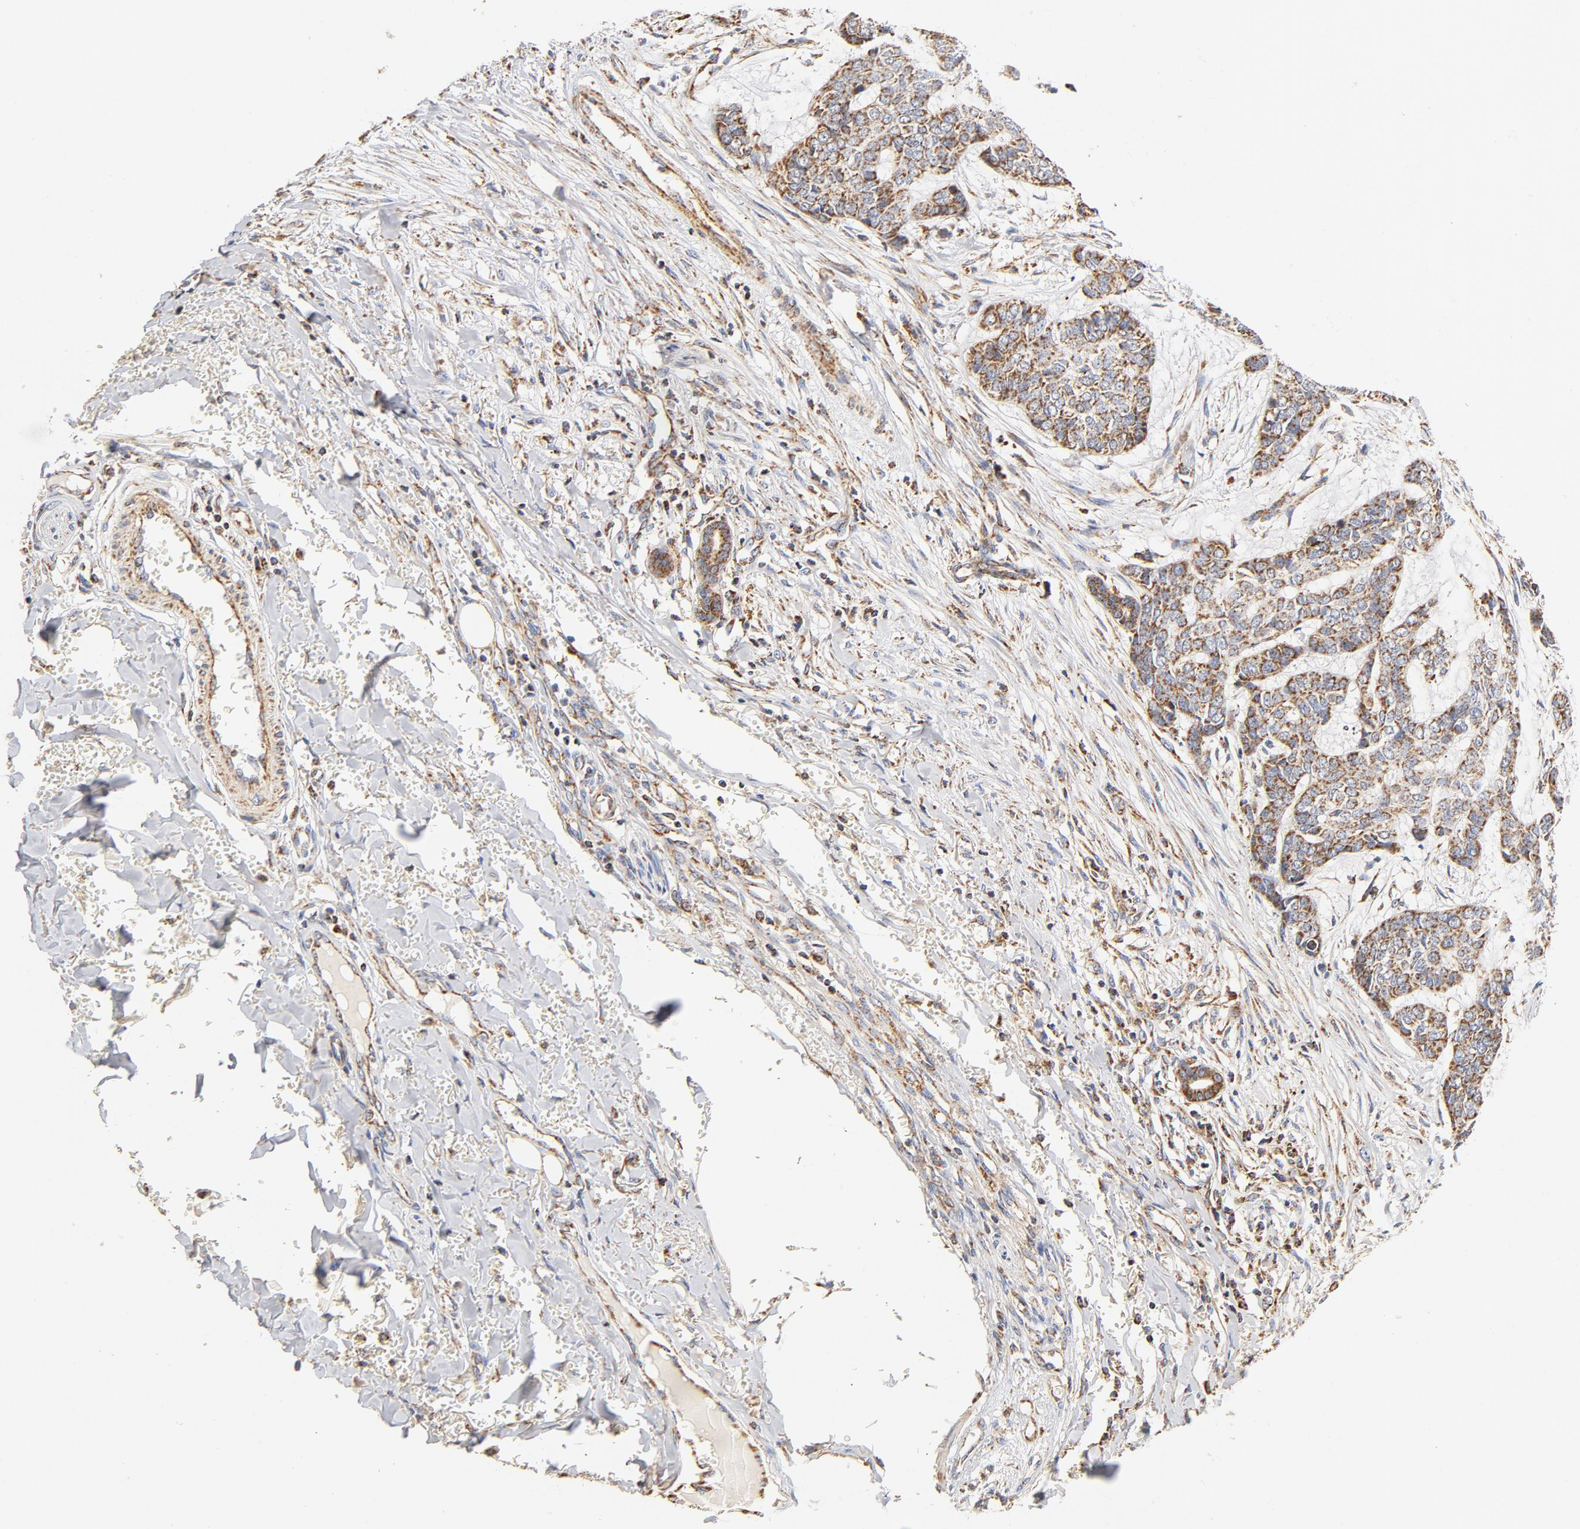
{"staining": {"intensity": "moderate", "quantity": ">75%", "location": "cytoplasmic/membranous"}, "tissue": "skin cancer", "cell_type": "Tumor cells", "image_type": "cancer", "snomed": [{"axis": "morphology", "description": "Basal cell carcinoma"}, {"axis": "topography", "description": "Skin"}], "caption": "Skin cancer stained with a protein marker exhibits moderate staining in tumor cells.", "gene": "COX4I1", "patient": {"sex": "female", "age": 64}}